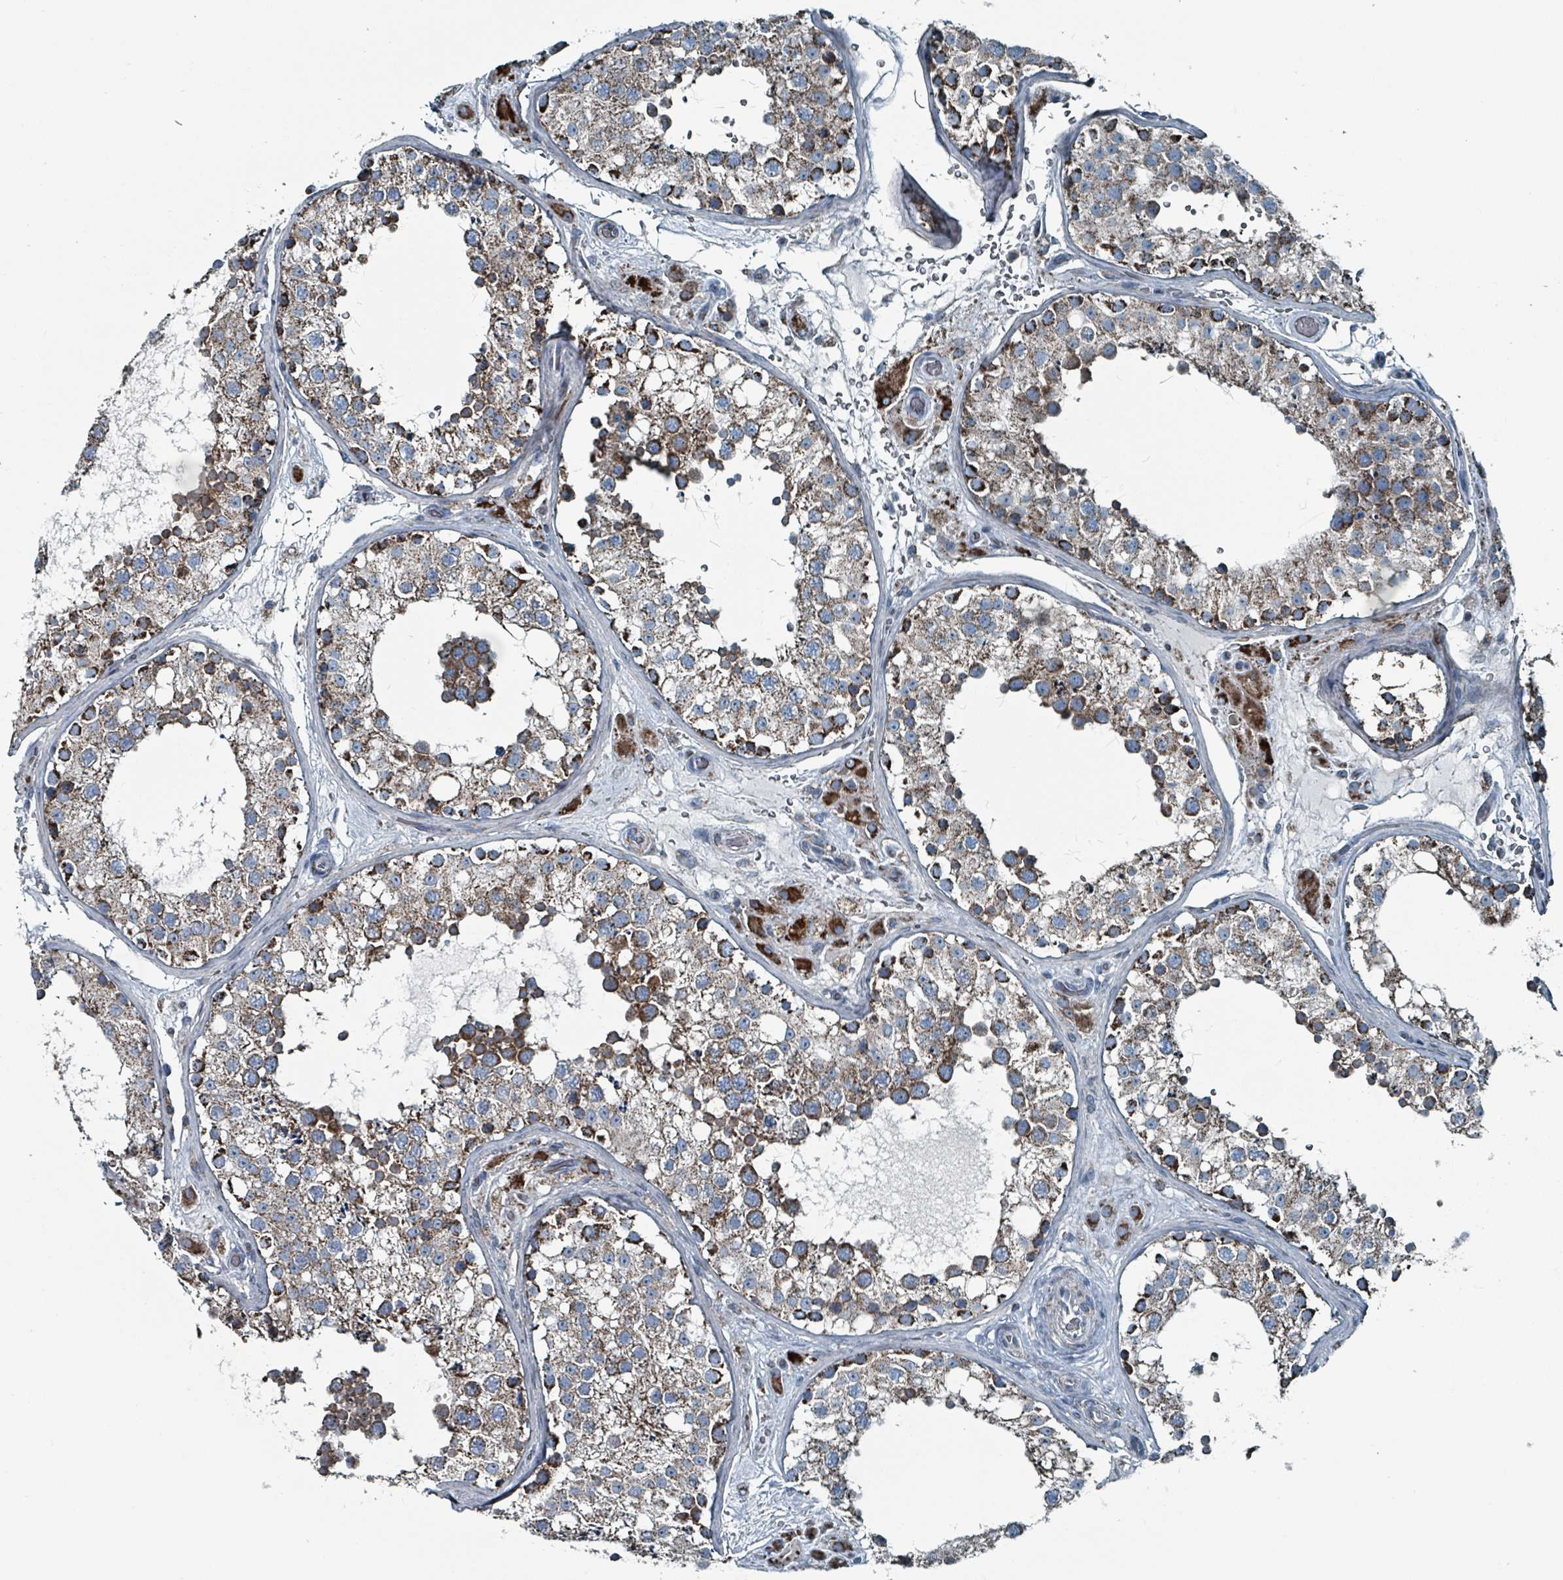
{"staining": {"intensity": "strong", "quantity": ">75%", "location": "cytoplasmic/membranous"}, "tissue": "testis", "cell_type": "Cells in seminiferous ducts", "image_type": "normal", "snomed": [{"axis": "morphology", "description": "Normal tissue, NOS"}, {"axis": "topography", "description": "Testis"}], "caption": "Unremarkable testis shows strong cytoplasmic/membranous staining in approximately >75% of cells in seminiferous ducts, visualized by immunohistochemistry.", "gene": "ABHD18", "patient": {"sex": "male", "age": 26}}